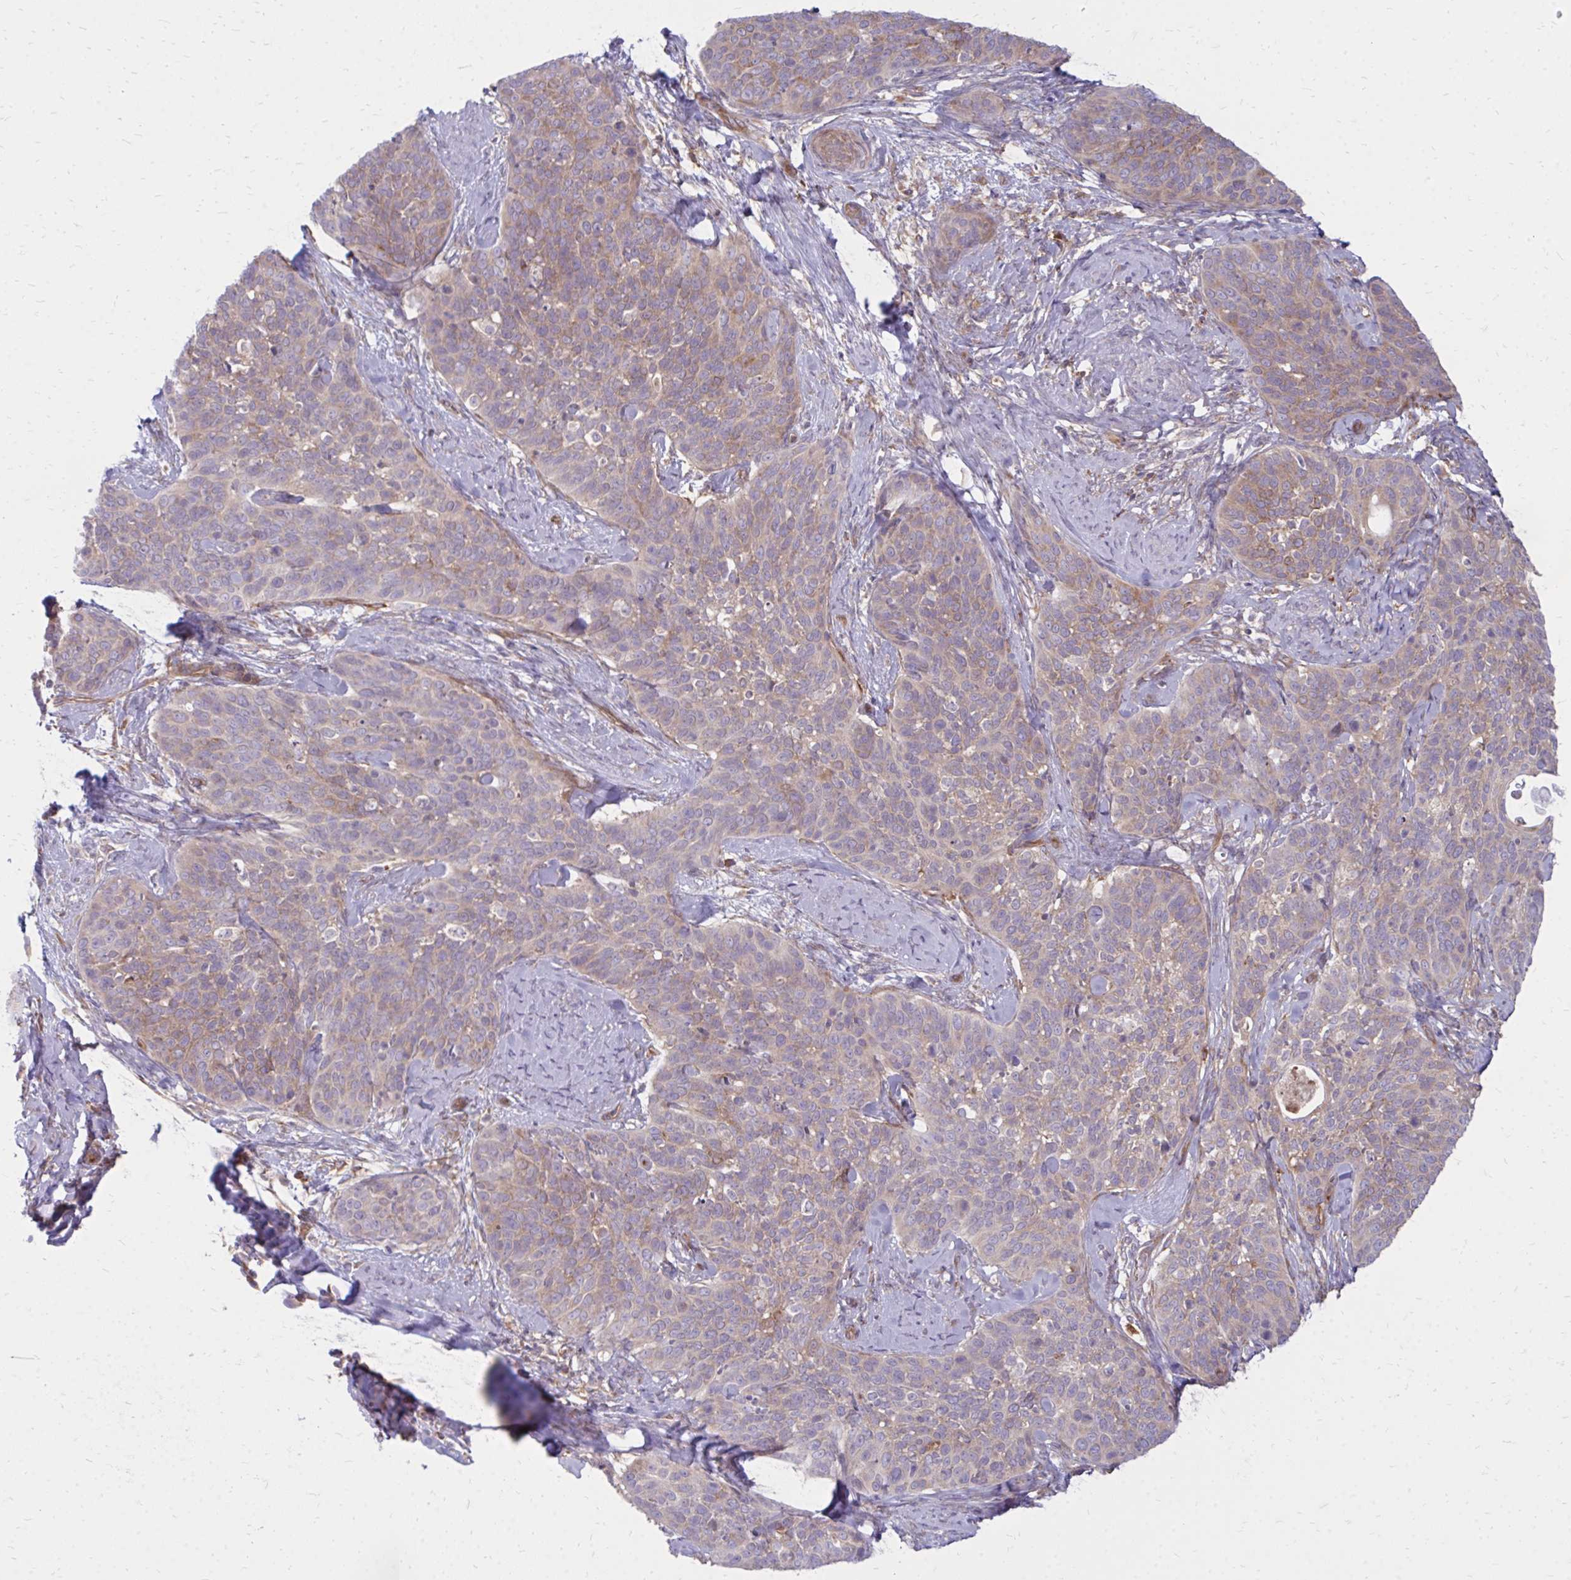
{"staining": {"intensity": "weak", "quantity": "25%-75%", "location": "cytoplasmic/membranous"}, "tissue": "cervical cancer", "cell_type": "Tumor cells", "image_type": "cancer", "snomed": [{"axis": "morphology", "description": "Squamous cell carcinoma, NOS"}, {"axis": "topography", "description": "Cervix"}], "caption": "Brown immunohistochemical staining in human cervical cancer demonstrates weak cytoplasmic/membranous positivity in about 25%-75% of tumor cells.", "gene": "ASAP1", "patient": {"sex": "female", "age": 69}}